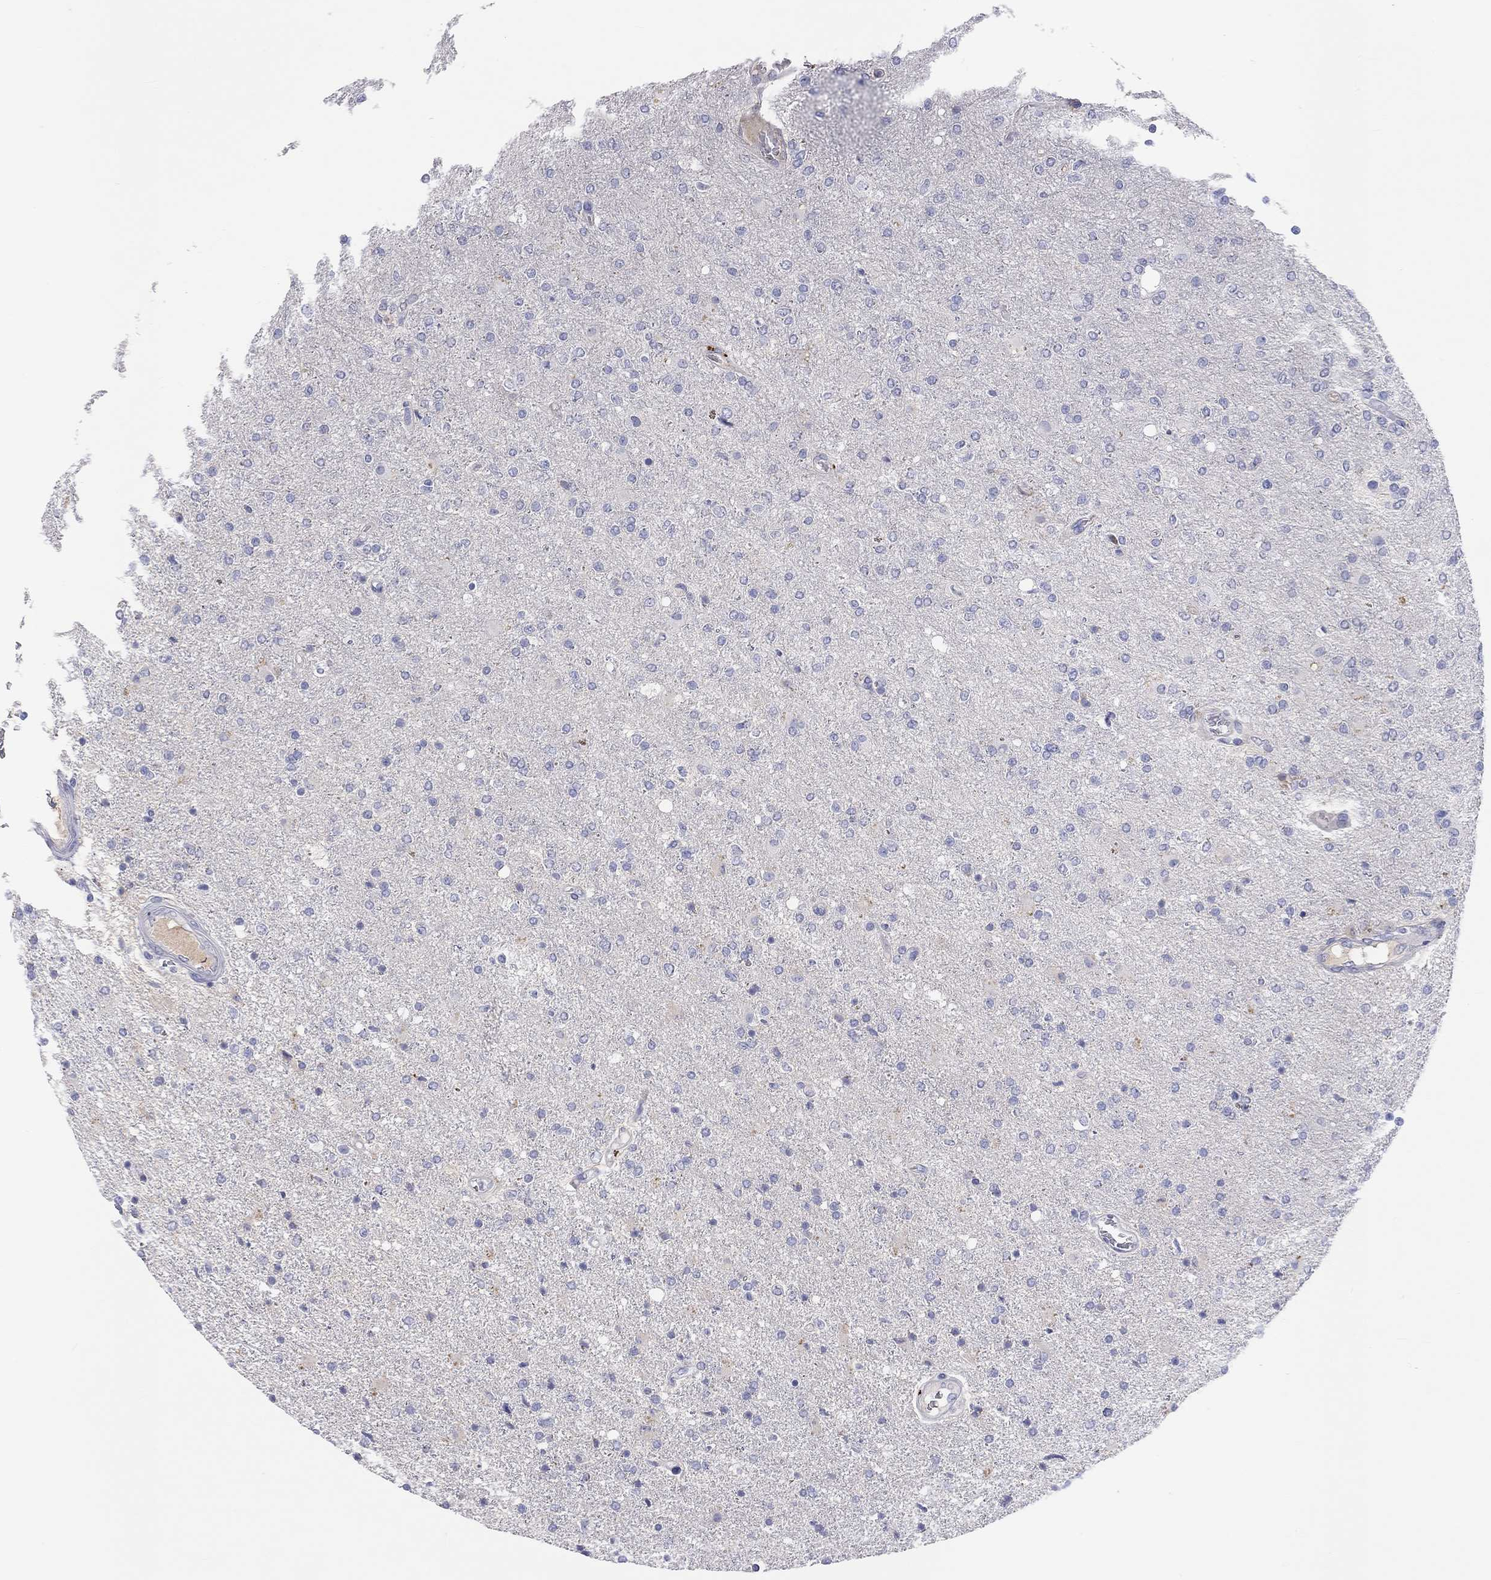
{"staining": {"intensity": "negative", "quantity": "none", "location": "none"}, "tissue": "glioma", "cell_type": "Tumor cells", "image_type": "cancer", "snomed": [{"axis": "morphology", "description": "Glioma, malignant, High grade"}, {"axis": "topography", "description": "Cerebral cortex"}], "caption": "Protein analysis of glioma shows no significant staining in tumor cells.", "gene": "ST7L", "patient": {"sex": "male", "age": 70}}